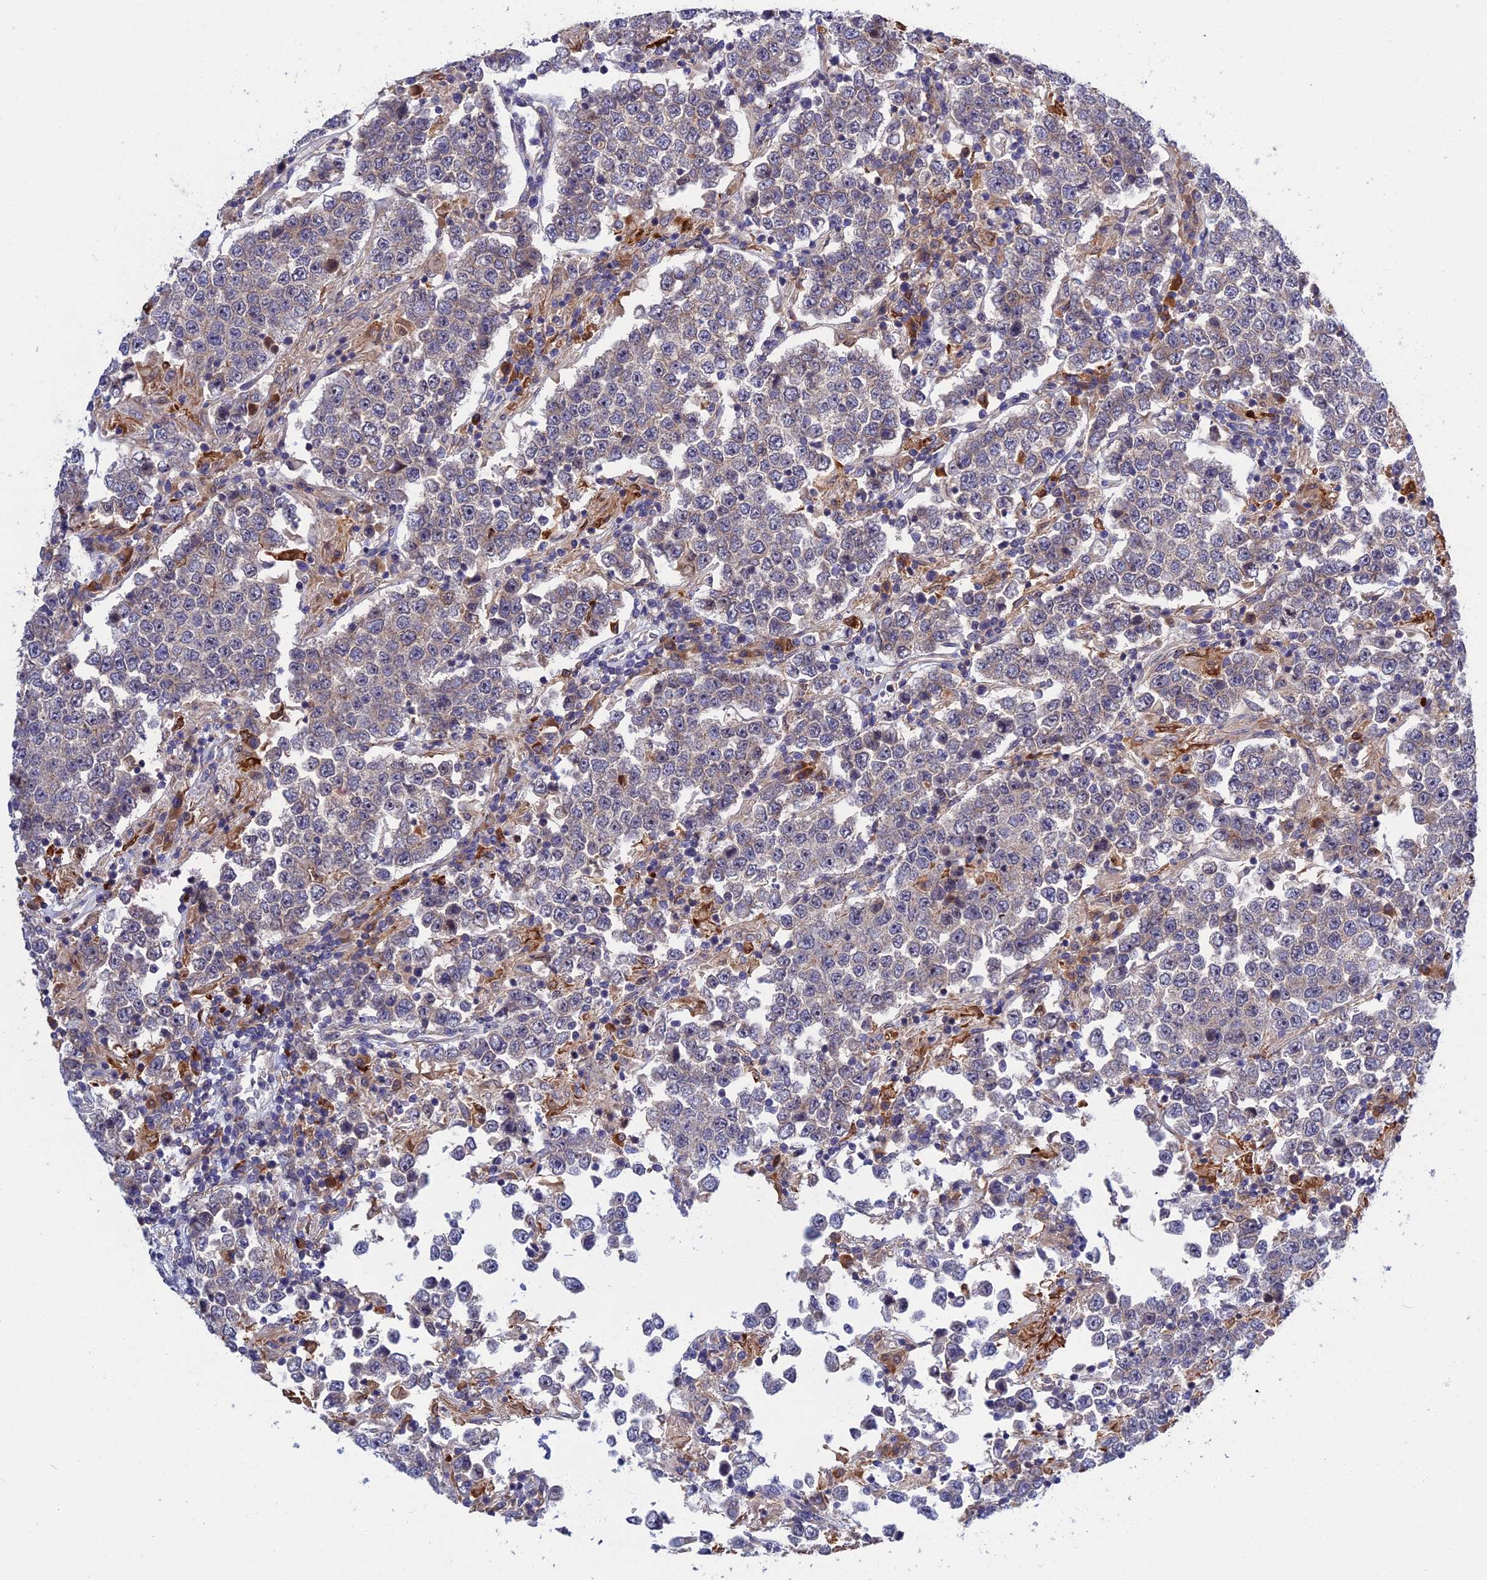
{"staining": {"intensity": "negative", "quantity": "none", "location": "none"}, "tissue": "testis cancer", "cell_type": "Tumor cells", "image_type": "cancer", "snomed": [{"axis": "morphology", "description": "Normal tissue, NOS"}, {"axis": "morphology", "description": "Urothelial carcinoma, High grade"}, {"axis": "morphology", "description": "Seminoma, NOS"}, {"axis": "morphology", "description": "Carcinoma, Embryonal, NOS"}, {"axis": "topography", "description": "Urinary bladder"}, {"axis": "topography", "description": "Testis"}], "caption": "An IHC micrograph of testis cancer (seminoma) is shown. There is no staining in tumor cells of testis cancer (seminoma). Brightfield microscopy of immunohistochemistry stained with DAB (brown) and hematoxylin (blue), captured at high magnification.", "gene": "CRACD", "patient": {"sex": "male", "age": 41}}